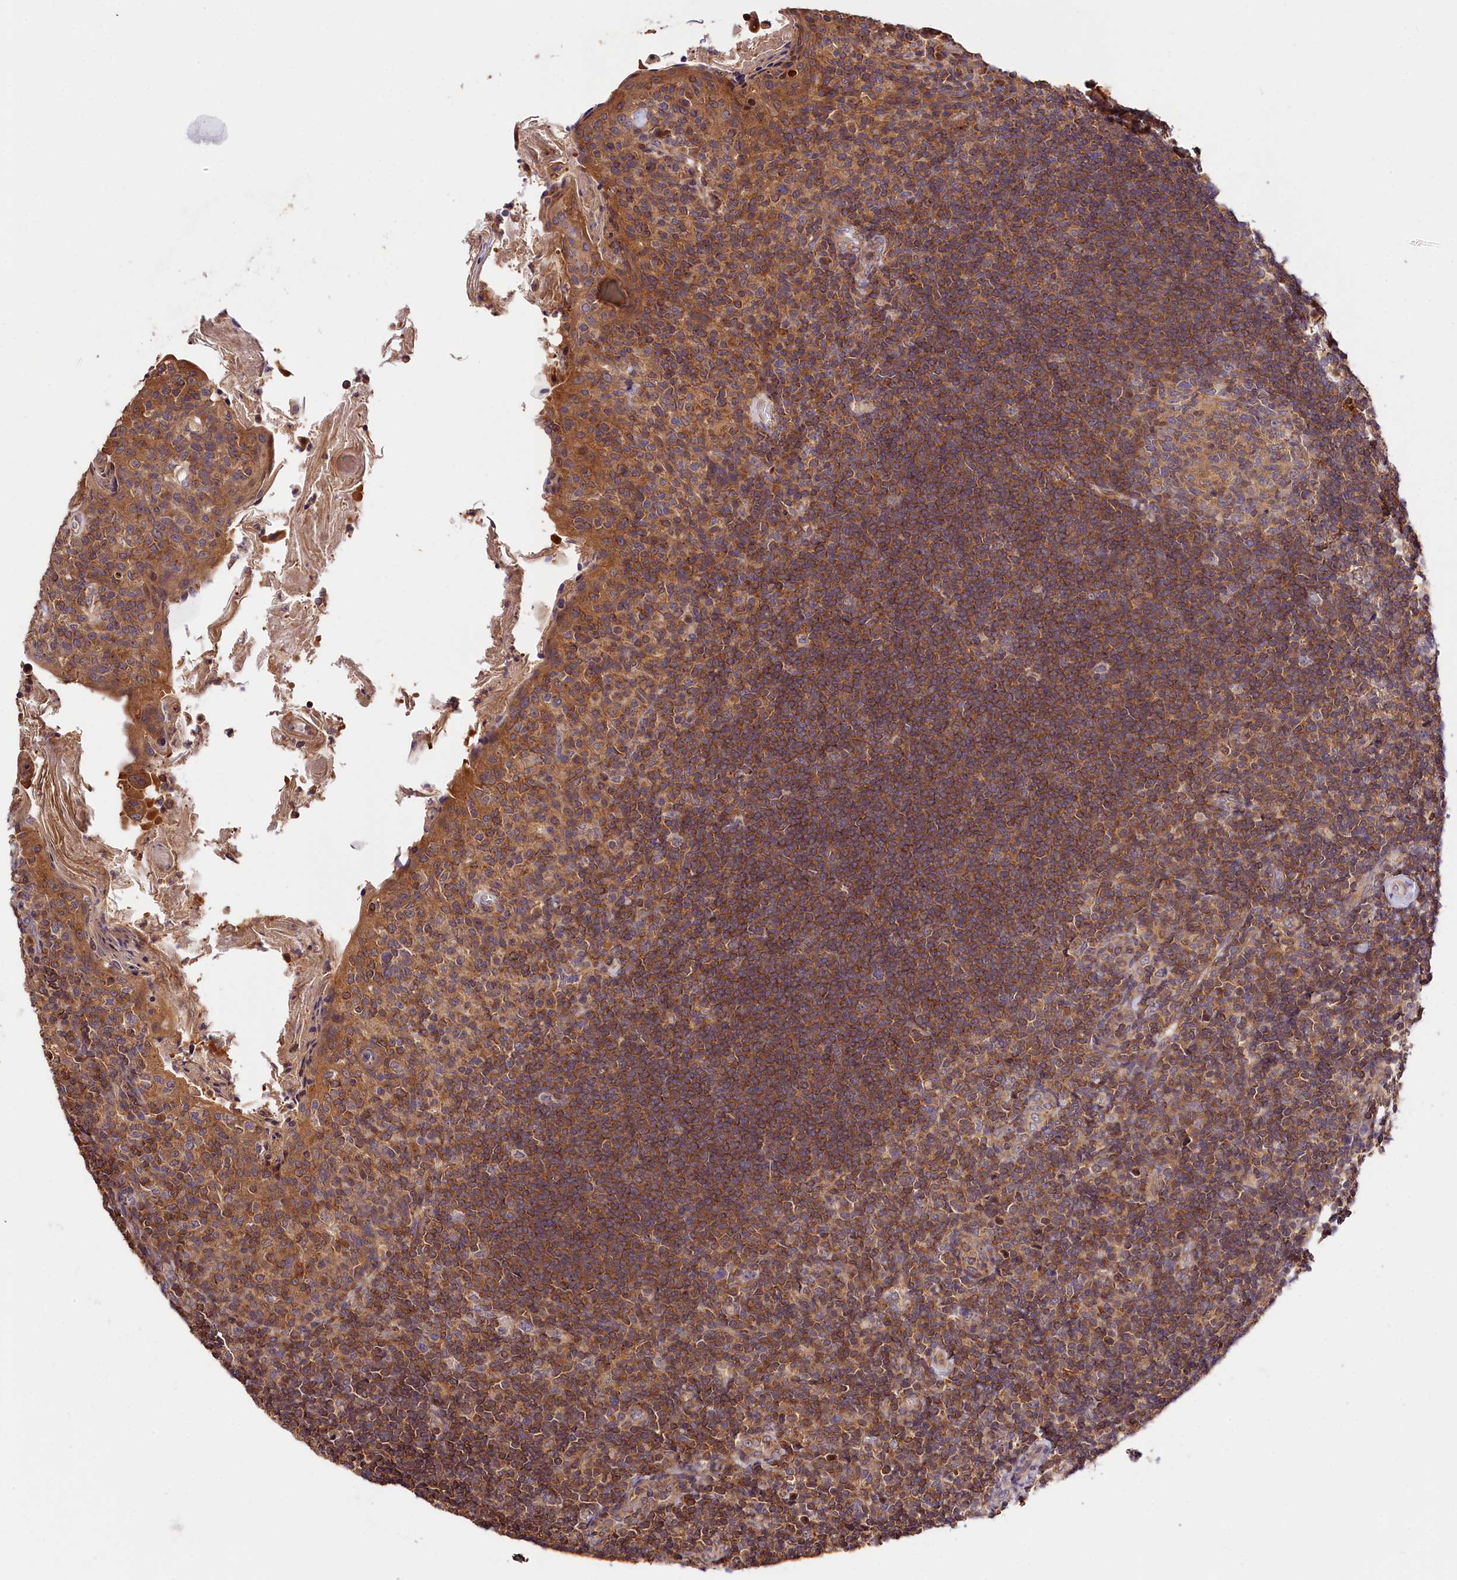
{"staining": {"intensity": "weak", "quantity": "<25%", "location": "cytoplasmic/membranous"}, "tissue": "tonsil", "cell_type": "Germinal center cells", "image_type": "normal", "snomed": [{"axis": "morphology", "description": "Normal tissue, NOS"}, {"axis": "topography", "description": "Tonsil"}], "caption": "Immunohistochemistry (IHC) image of normal tonsil: human tonsil stained with DAB (3,3'-diaminobenzidine) displays no significant protein positivity in germinal center cells.", "gene": "KPTN", "patient": {"sex": "female", "age": 10}}